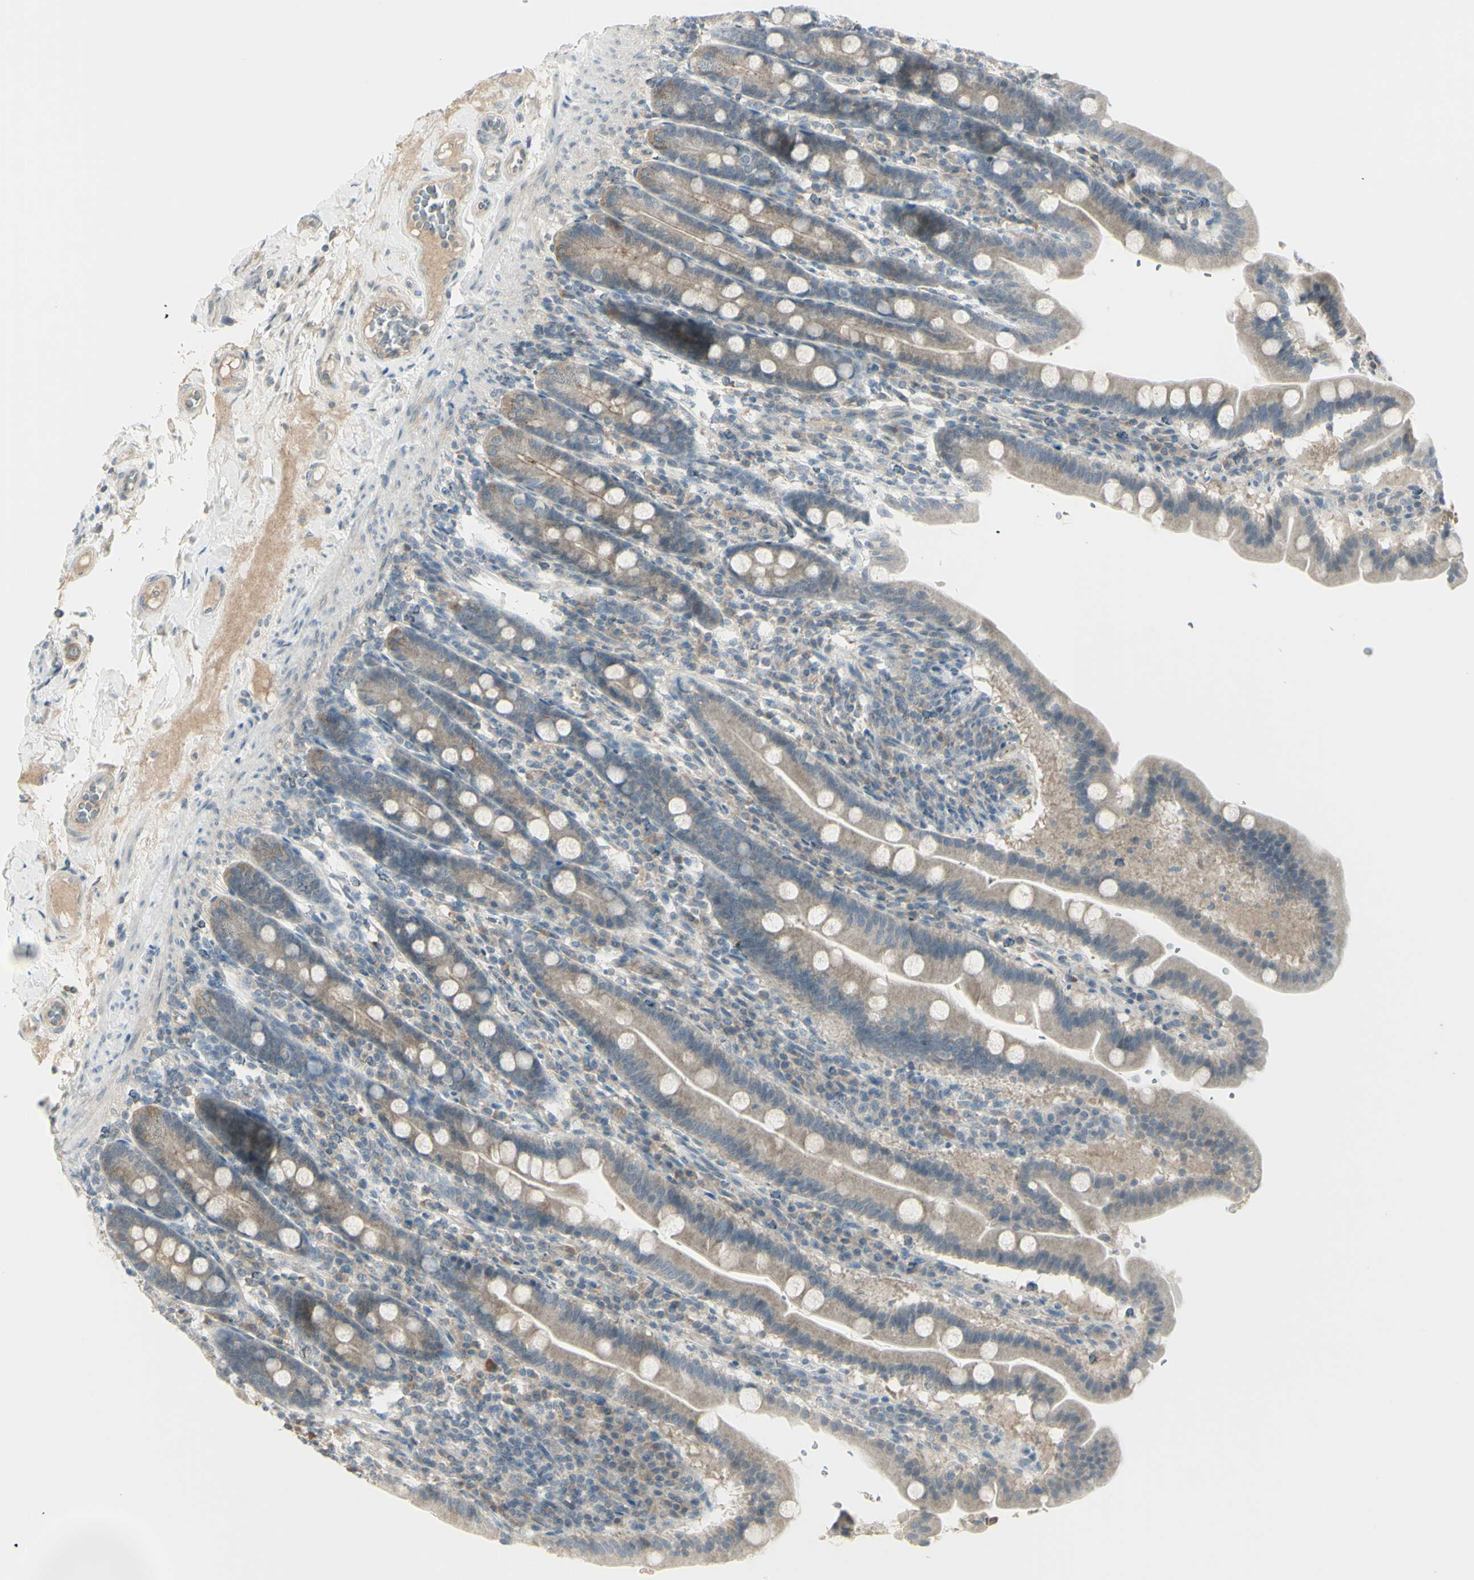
{"staining": {"intensity": "weak", "quantity": ">75%", "location": "cytoplasmic/membranous"}, "tissue": "duodenum", "cell_type": "Glandular cells", "image_type": "normal", "snomed": [{"axis": "morphology", "description": "Normal tissue, NOS"}, {"axis": "topography", "description": "Duodenum"}], "caption": "A high-resolution micrograph shows immunohistochemistry (IHC) staining of unremarkable duodenum, which demonstrates weak cytoplasmic/membranous expression in approximately >75% of glandular cells.", "gene": "SH3GL2", "patient": {"sex": "male", "age": 50}}